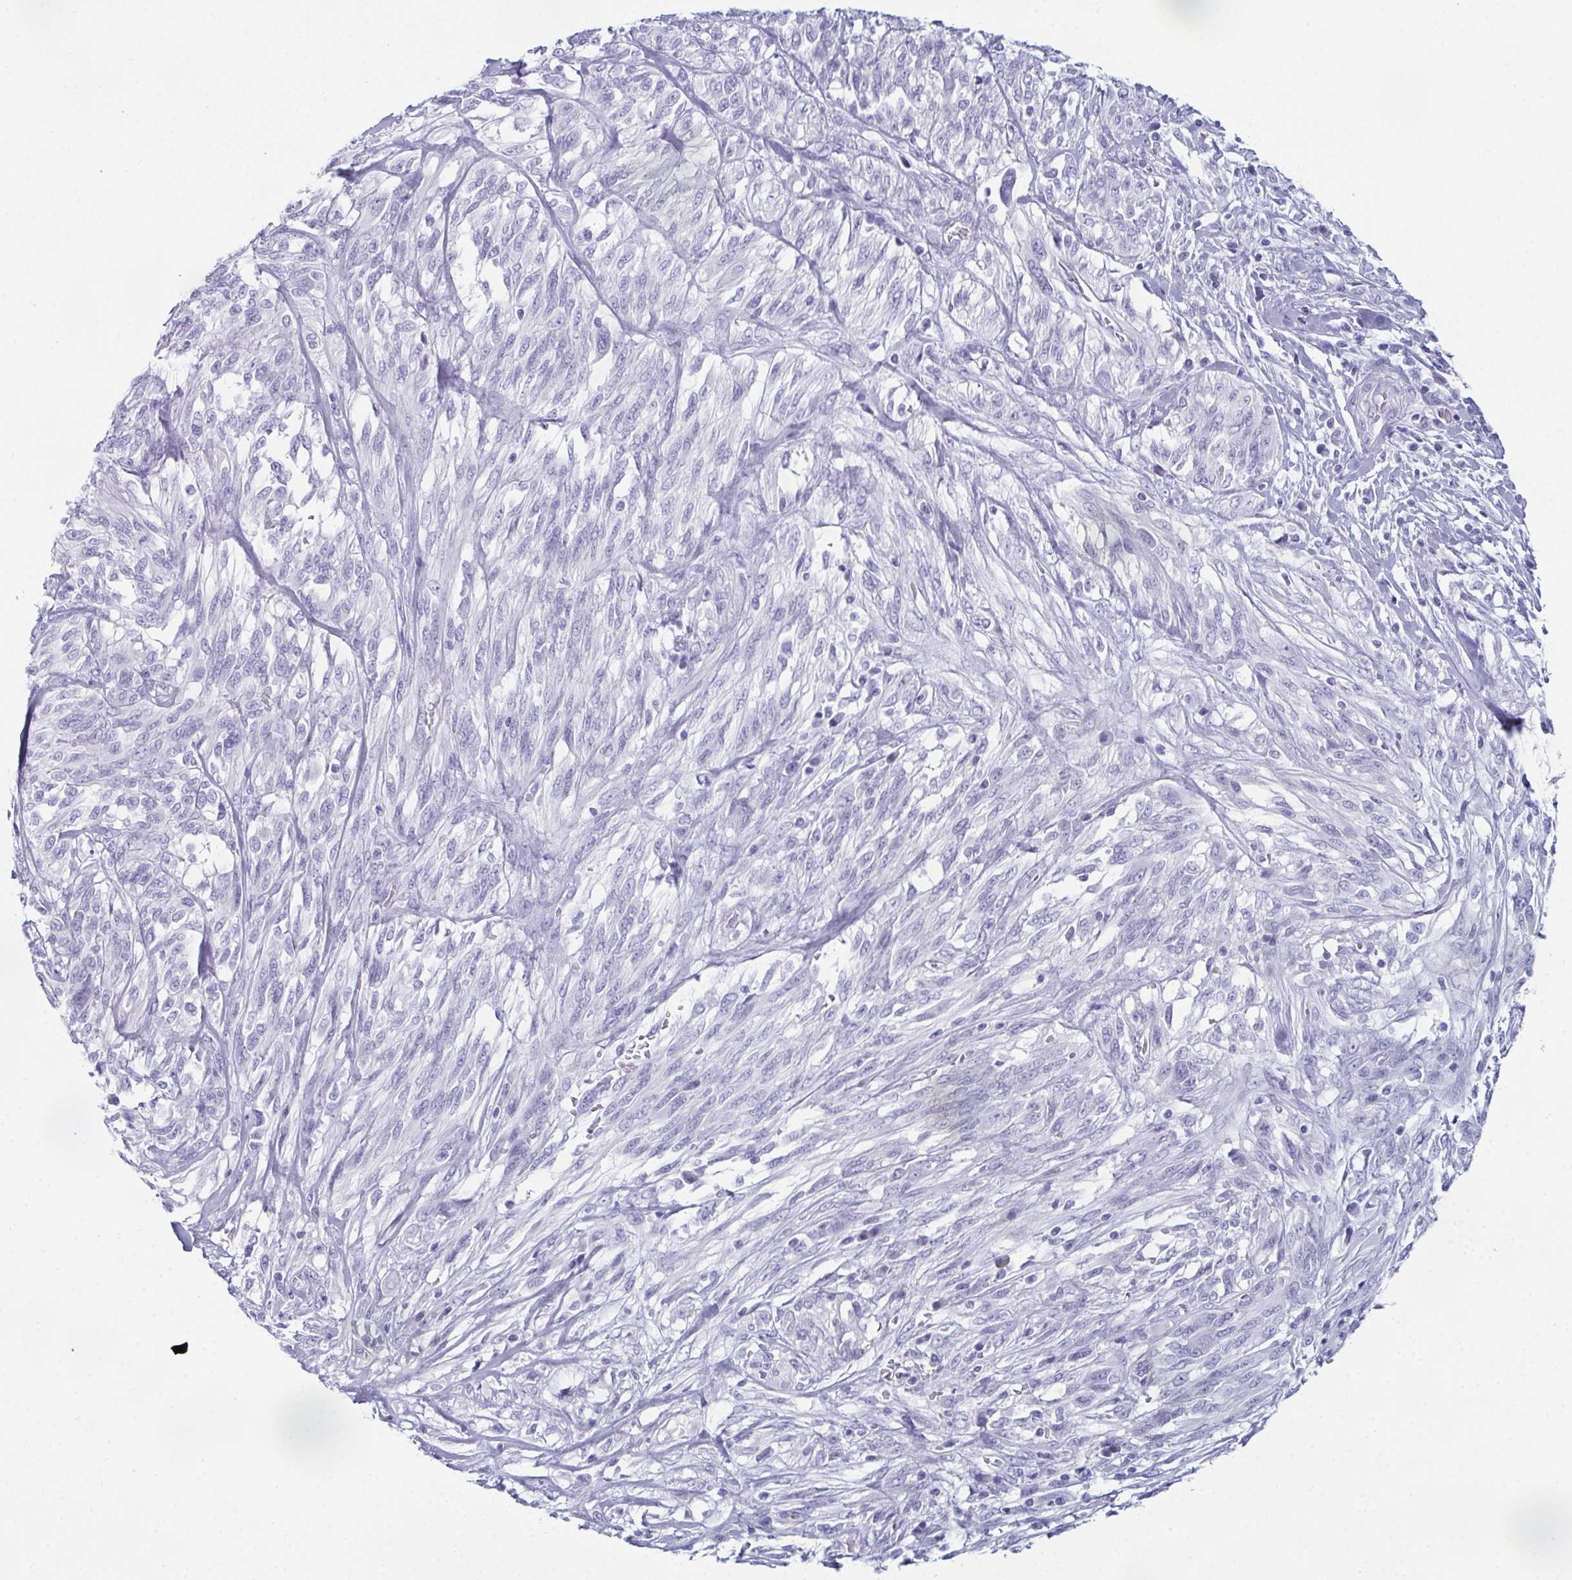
{"staining": {"intensity": "negative", "quantity": "none", "location": "none"}, "tissue": "melanoma", "cell_type": "Tumor cells", "image_type": "cancer", "snomed": [{"axis": "morphology", "description": "Malignant melanoma, NOS"}, {"axis": "topography", "description": "Skin"}], "caption": "High magnification brightfield microscopy of malignant melanoma stained with DAB (3,3'-diaminobenzidine) (brown) and counterstained with hematoxylin (blue): tumor cells show no significant expression.", "gene": "ENKUR", "patient": {"sex": "female", "age": 91}}